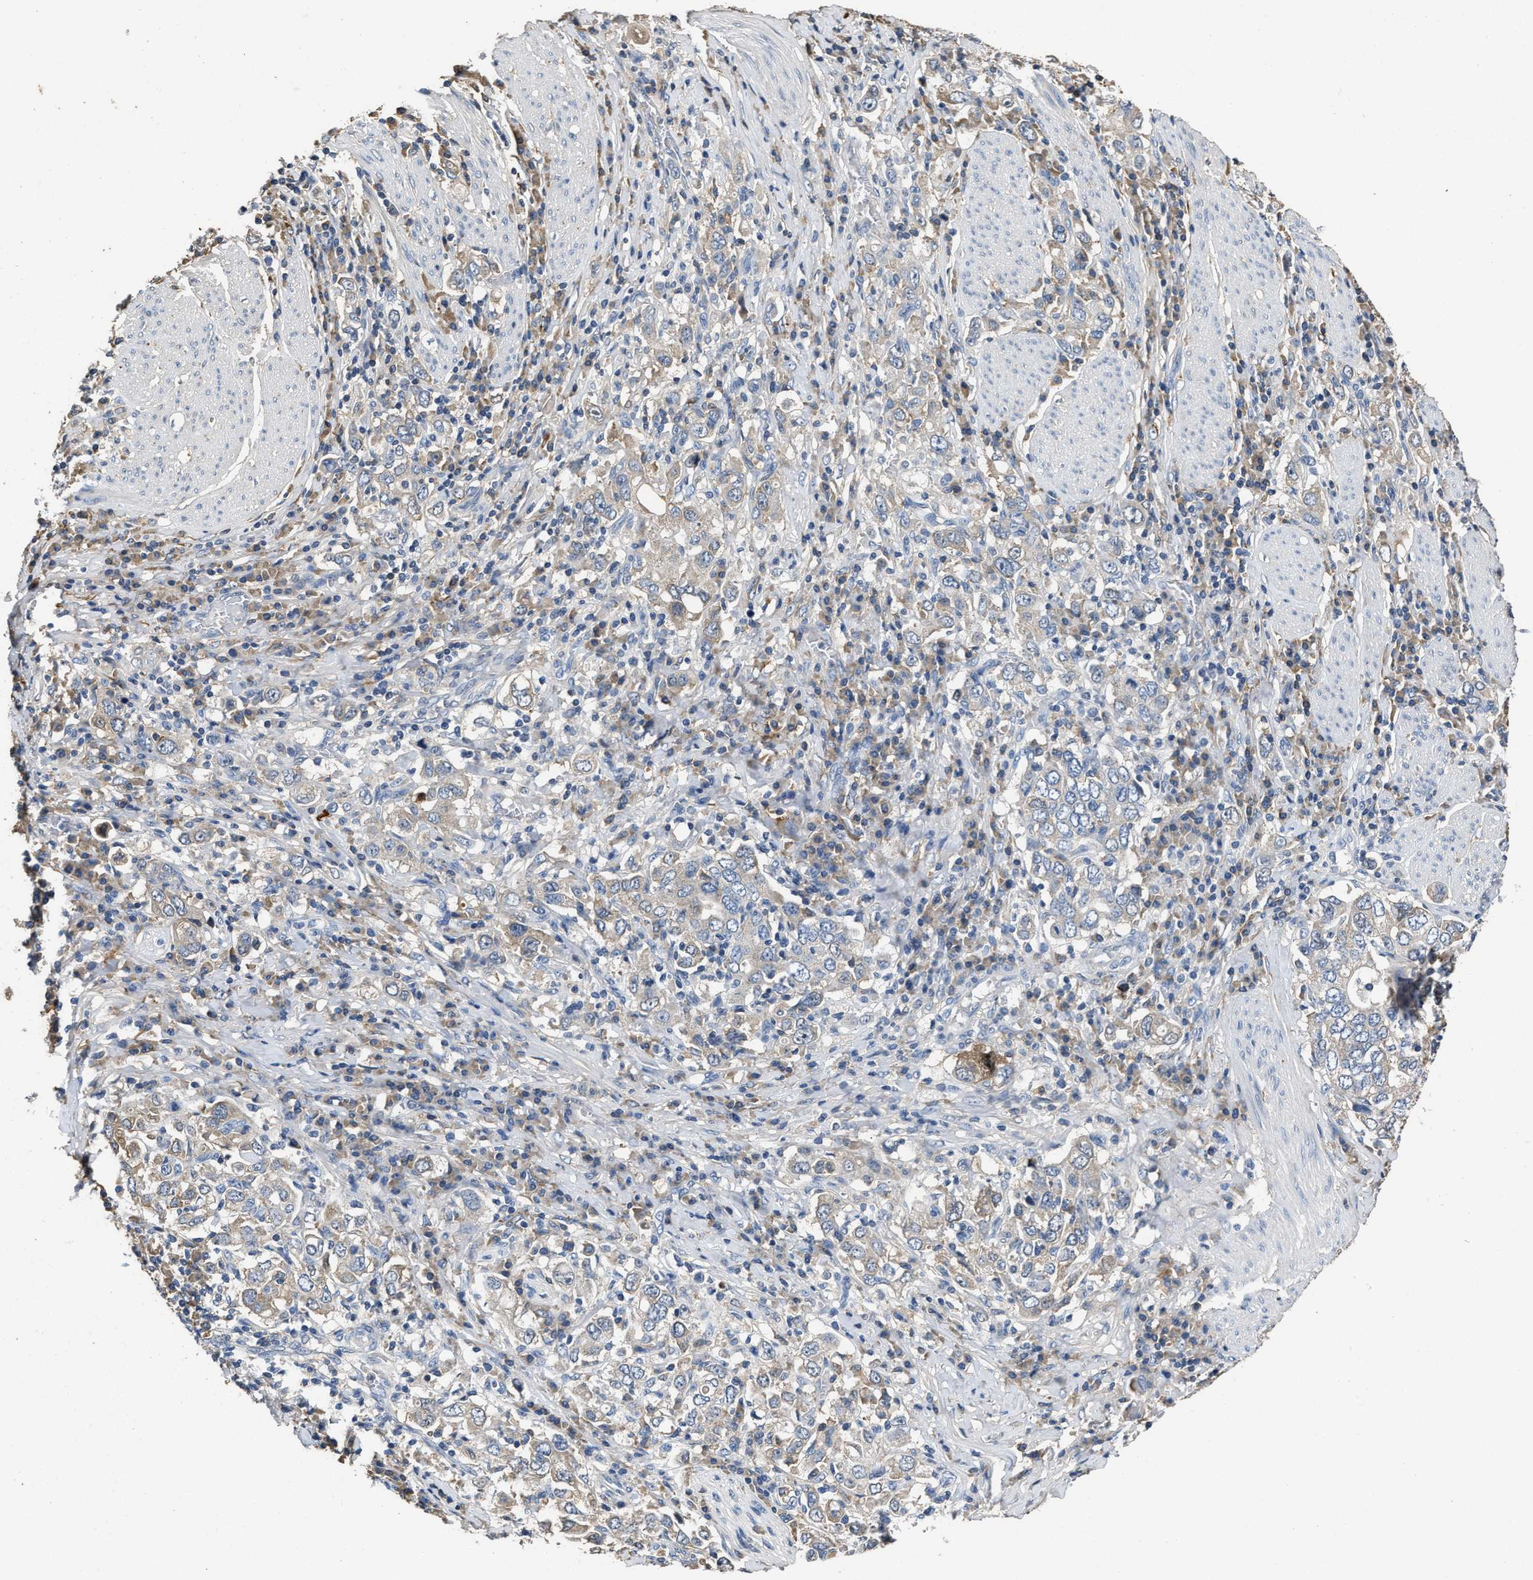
{"staining": {"intensity": "weak", "quantity": "<25%", "location": "cytoplasmic/membranous"}, "tissue": "stomach cancer", "cell_type": "Tumor cells", "image_type": "cancer", "snomed": [{"axis": "morphology", "description": "Adenocarcinoma, NOS"}, {"axis": "topography", "description": "Stomach, upper"}], "caption": "Immunohistochemistry (IHC) micrograph of neoplastic tissue: human stomach adenocarcinoma stained with DAB demonstrates no significant protein staining in tumor cells. (Immunohistochemistry, brightfield microscopy, high magnification).", "gene": "C3", "patient": {"sex": "male", "age": 62}}